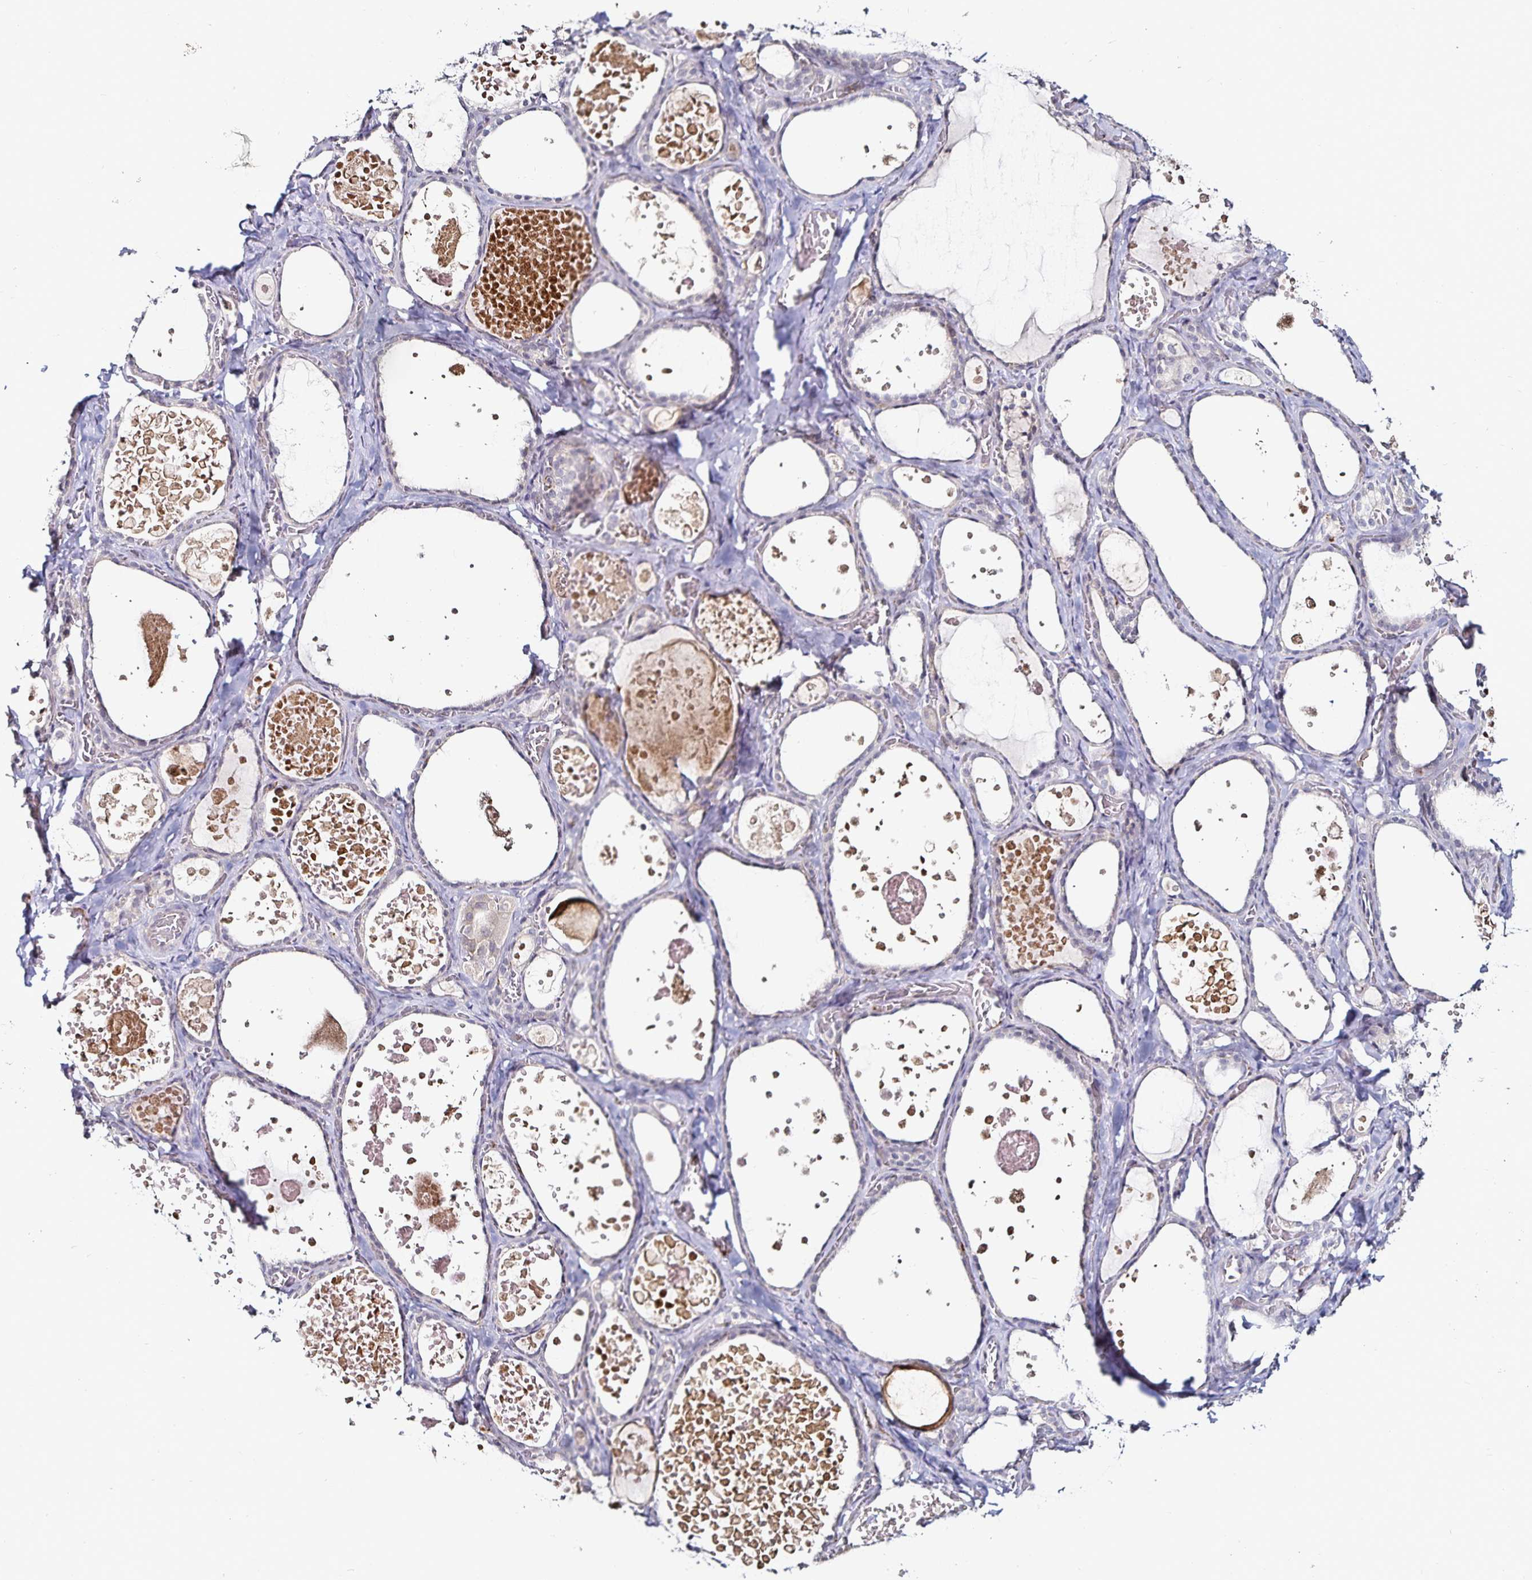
{"staining": {"intensity": "negative", "quantity": "none", "location": "none"}, "tissue": "thyroid gland", "cell_type": "Glandular cells", "image_type": "normal", "snomed": [{"axis": "morphology", "description": "Normal tissue, NOS"}, {"axis": "topography", "description": "Thyroid gland"}], "caption": "An immunohistochemistry (IHC) image of normal thyroid gland is shown. There is no staining in glandular cells of thyroid gland.", "gene": "ACSL5", "patient": {"sex": "female", "age": 56}}